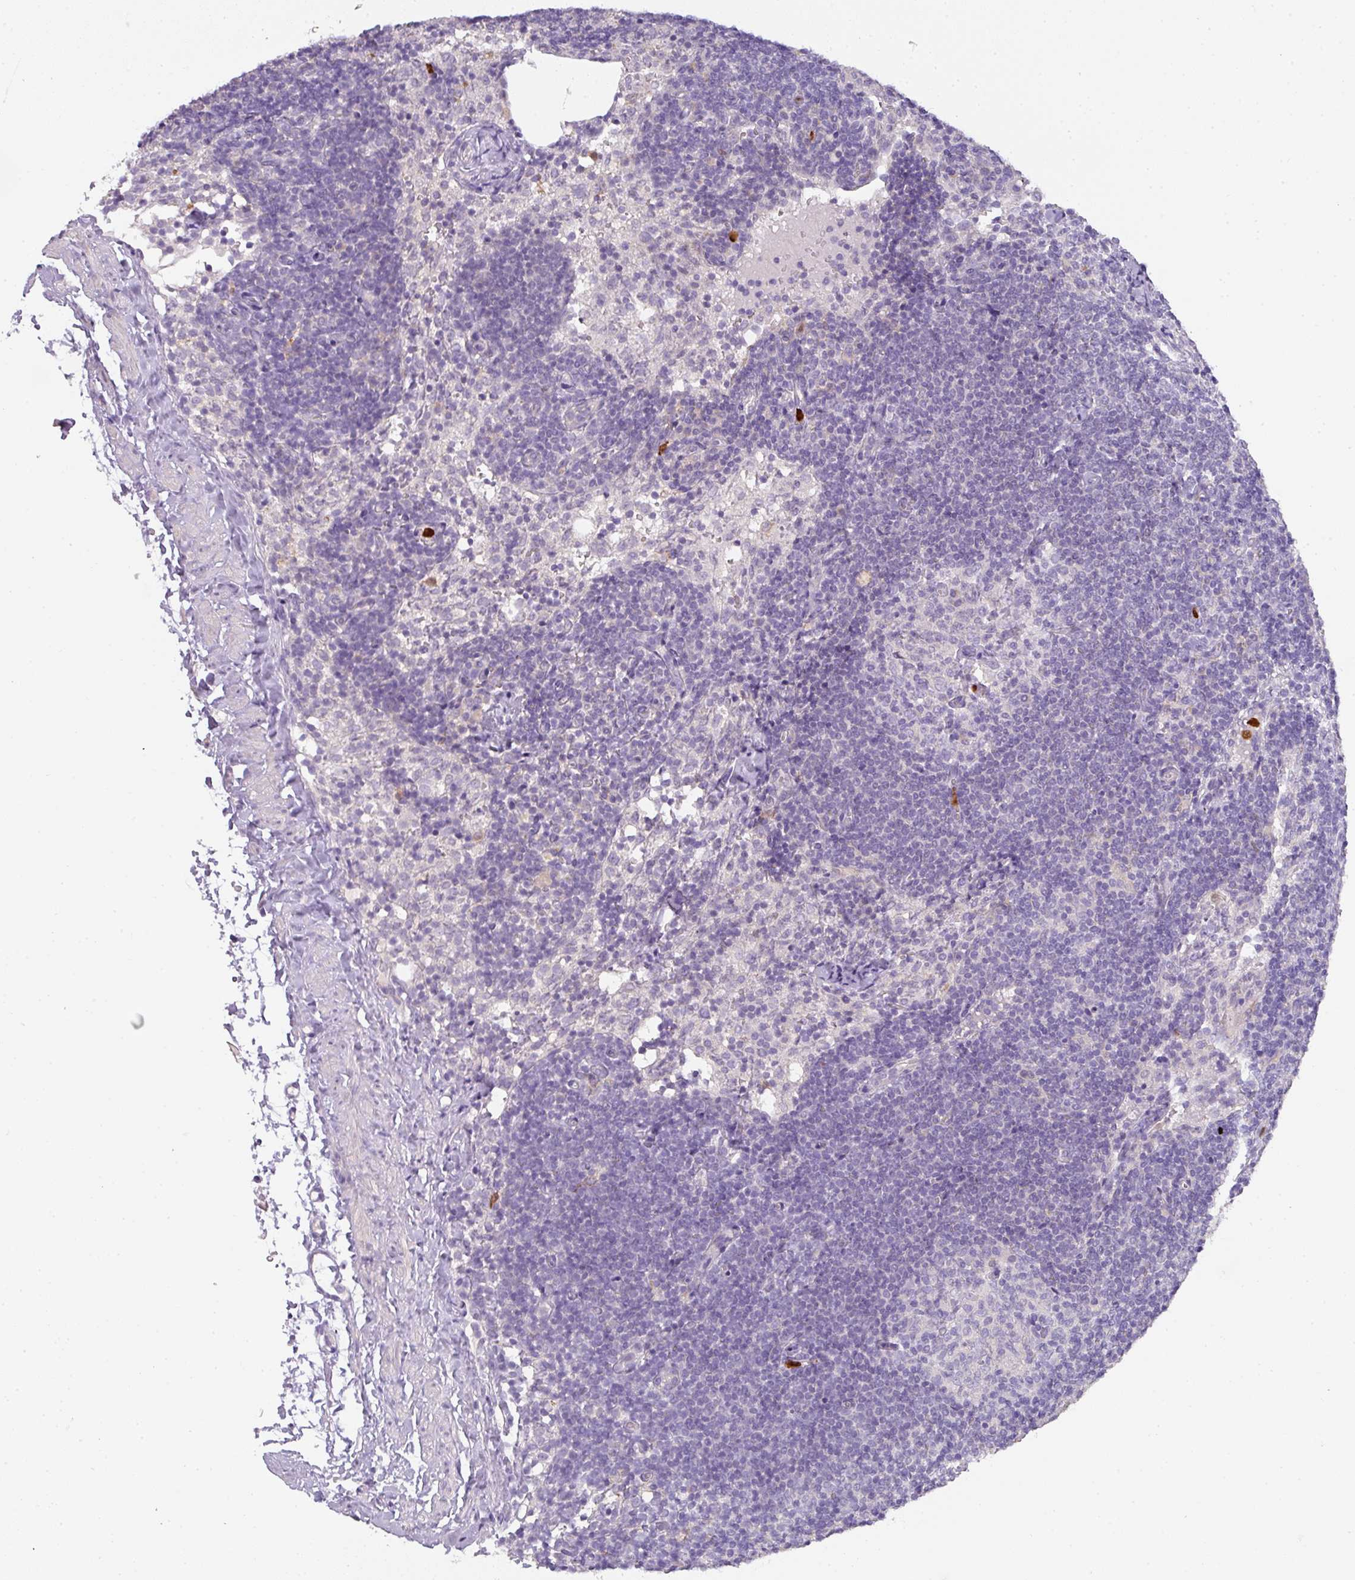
{"staining": {"intensity": "negative", "quantity": "none", "location": "none"}, "tissue": "lymph node", "cell_type": "Germinal center cells", "image_type": "normal", "snomed": [{"axis": "morphology", "description": "Normal tissue, NOS"}, {"axis": "topography", "description": "Lymph node"}], "caption": "The IHC micrograph has no significant expression in germinal center cells of lymph node.", "gene": "HHEX", "patient": {"sex": "female", "age": 52}}